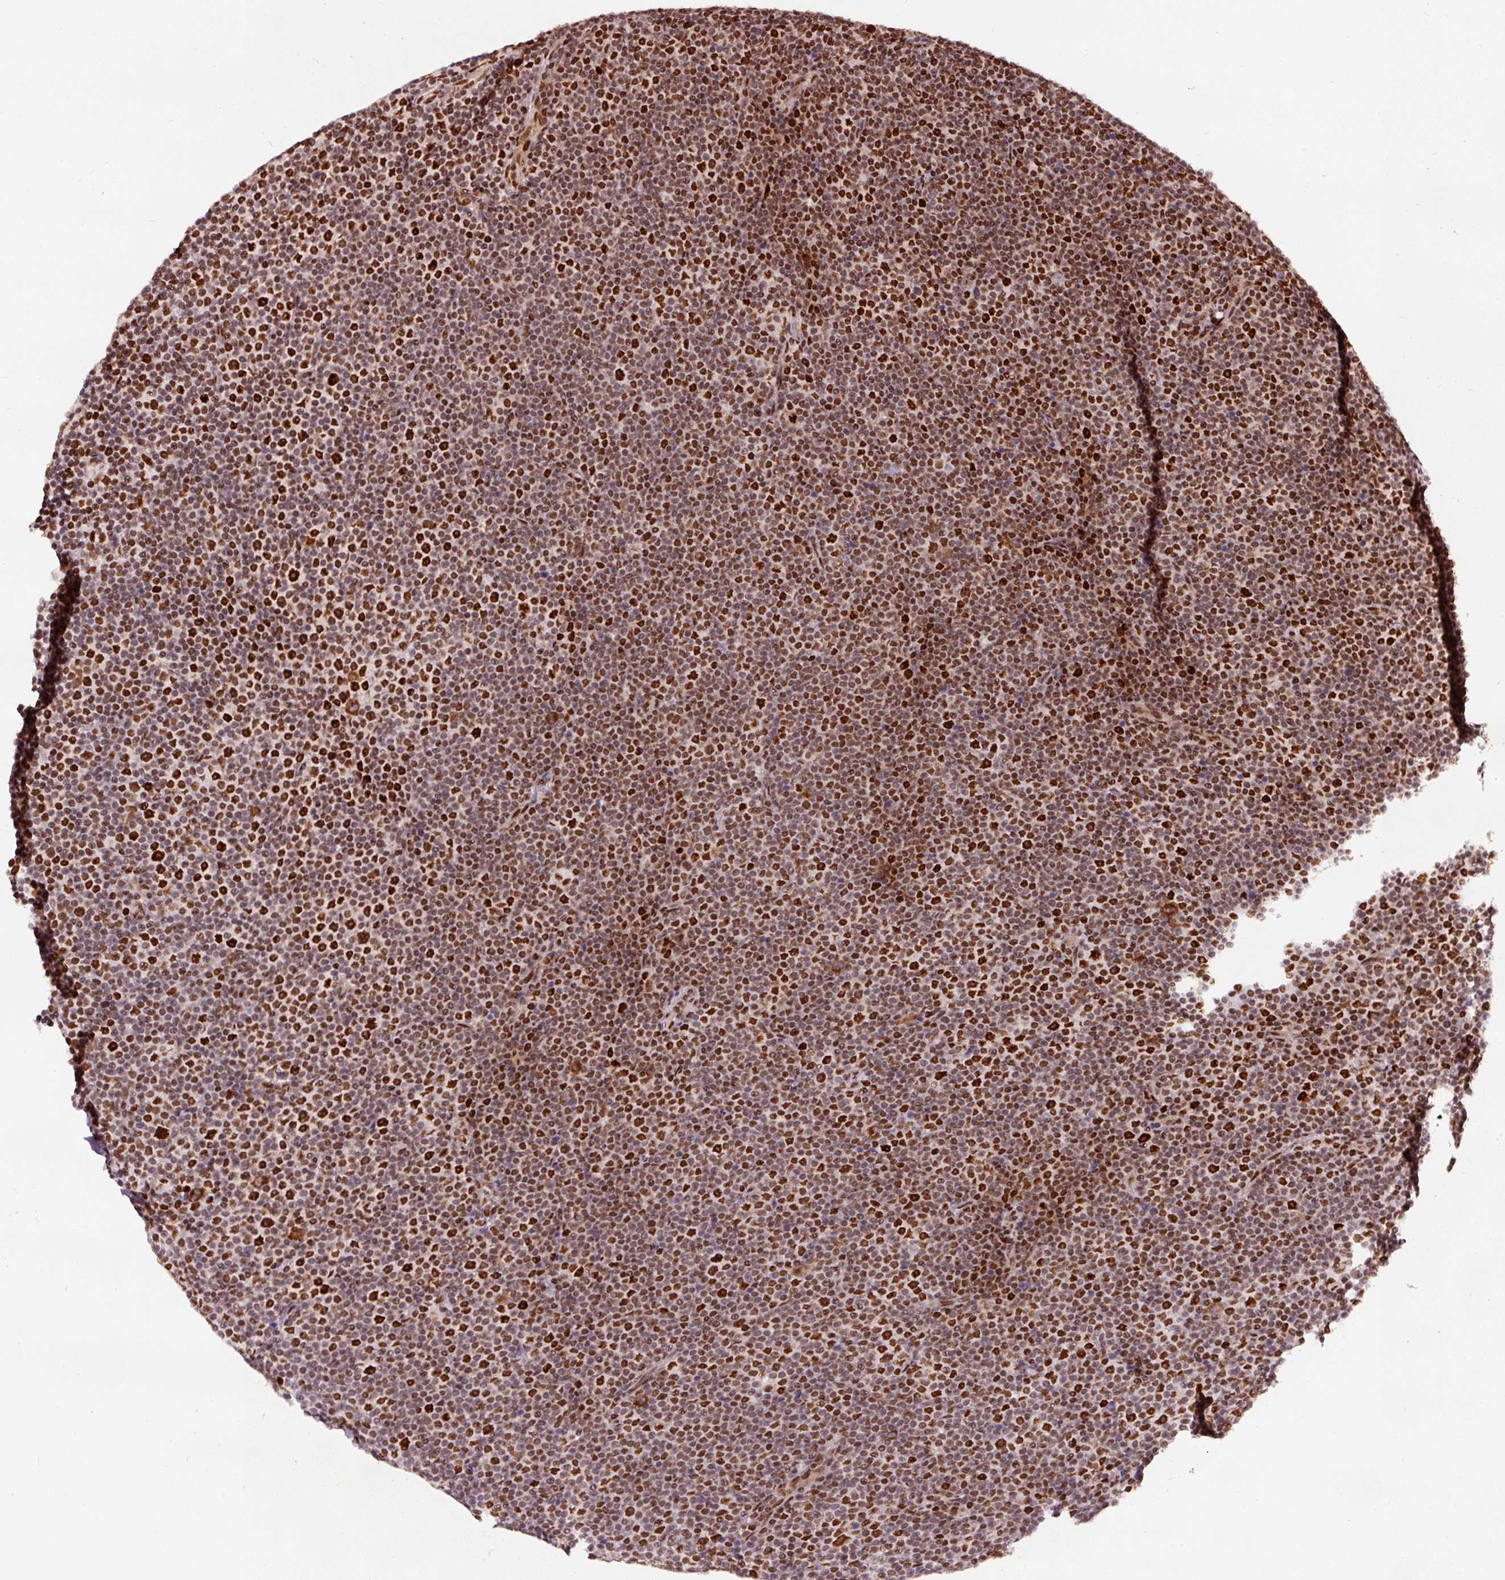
{"staining": {"intensity": "strong", "quantity": ">75%", "location": "nuclear"}, "tissue": "lymphoma", "cell_type": "Tumor cells", "image_type": "cancer", "snomed": [{"axis": "morphology", "description": "Malignant lymphoma, non-Hodgkin's type, Low grade"}, {"axis": "topography", "description": "Lymph node"}], "caption": "Strong nuclear staining is present in approximately >75% of tumor cells in lymphoma.", "gene": "HNRNPC", "patient": {"sex": "female", "age": 67}}